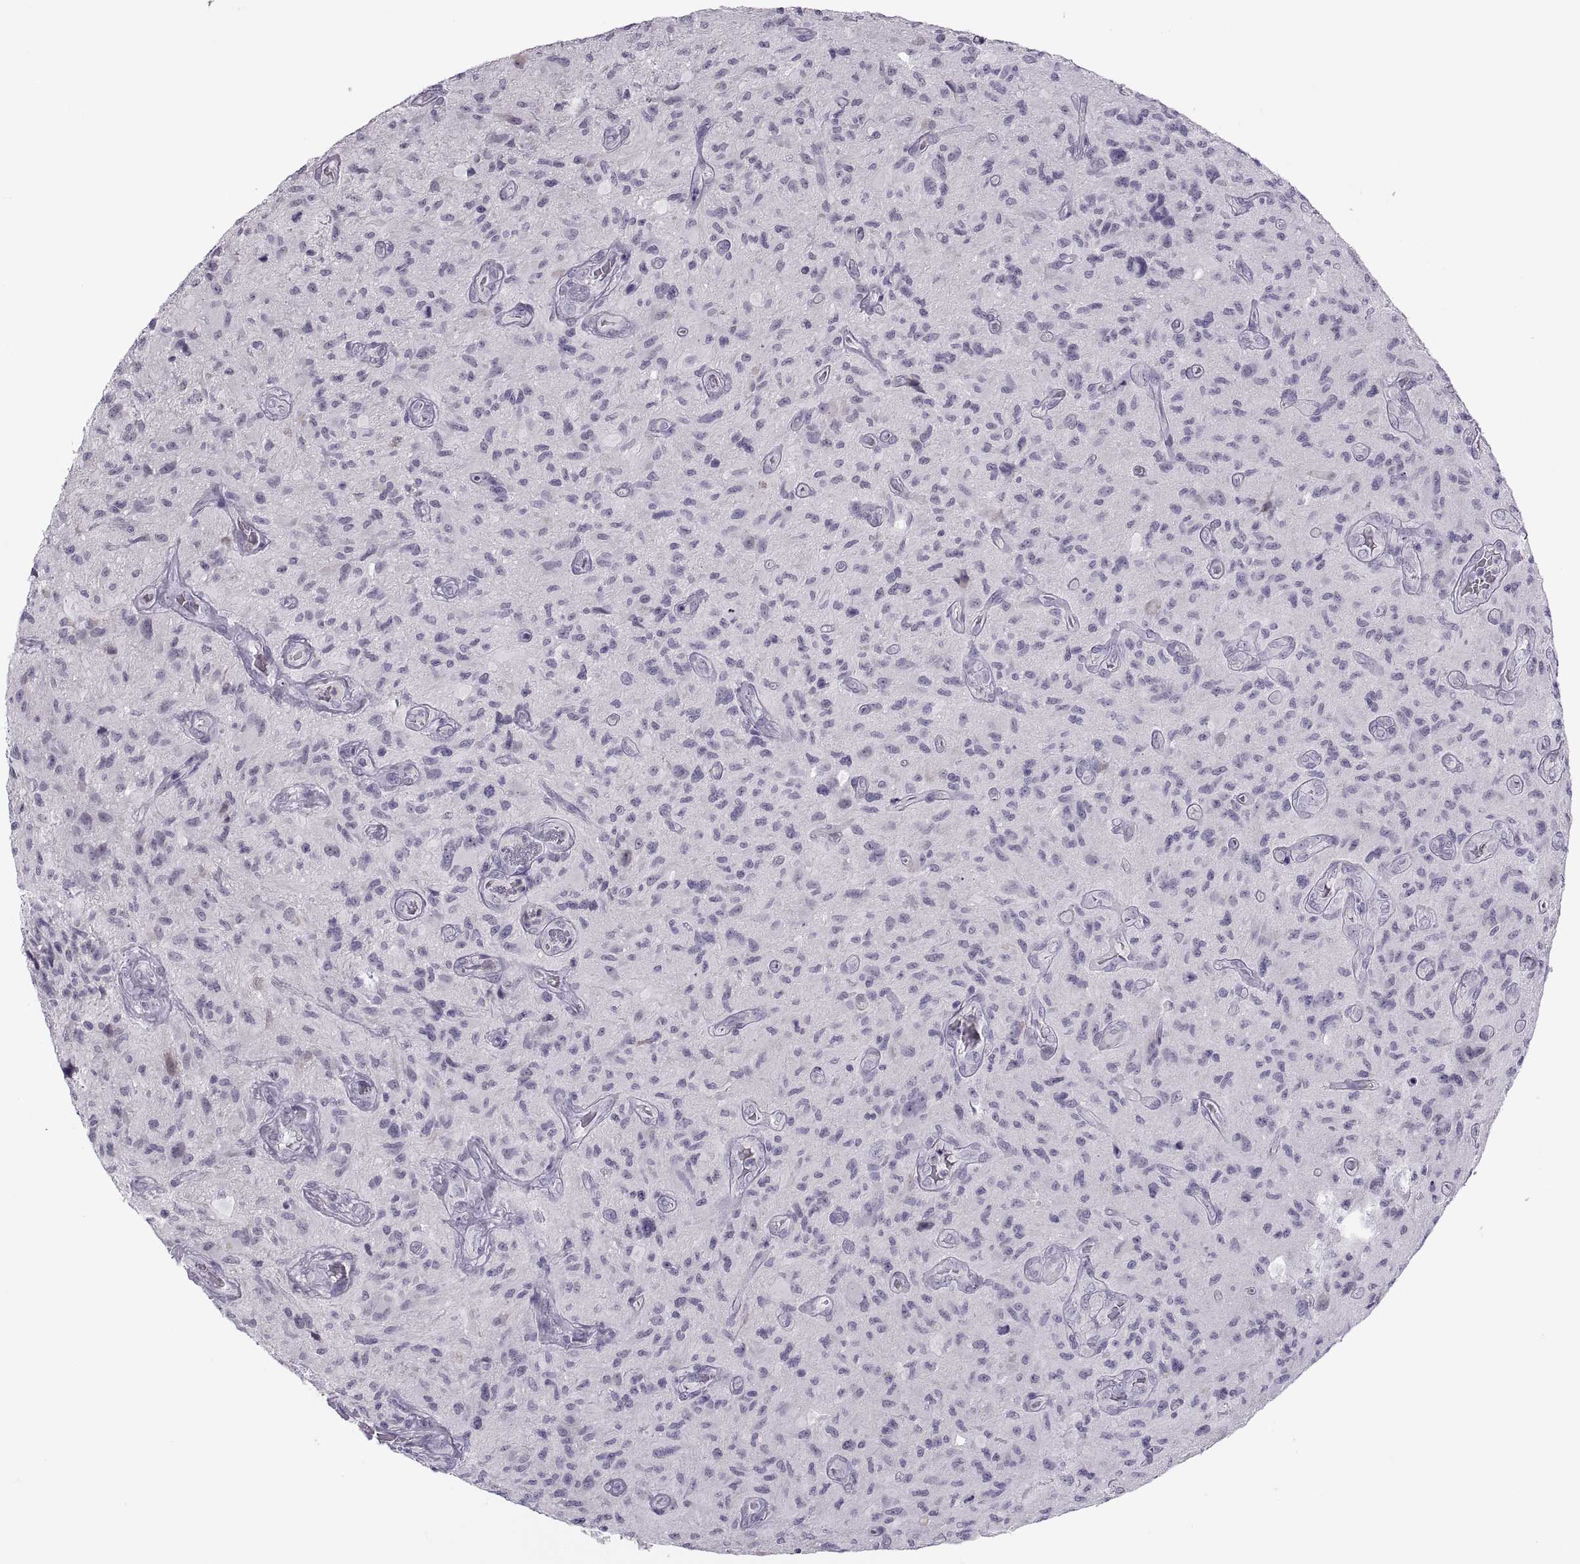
{"staining": {"intensity": "negative", "quantity": "none", "location": "none"}, "tissue": "glioma", "cell_type": "Tumor cells", "image_type": "cancer", "snomed": [{"axis": "morphology", "description": "Glioma, malignant, NOS"}, {"axis": "morphology", "description": "Glioma, malignant, High grade"}, {"axis": "topography", "description": "Brain"}], "caption": "Immunohistochemistry (IHC) of human glioma (malignant) reveals no positivity in tumor cells. Brightfield microscopy of immunohistochemistry (IHC) stained with DAB (brown) and hematoxylin (blue), captured at high magnification.", "gene": "C3orf22", "patient": {"sex": "female", "age": 71}}